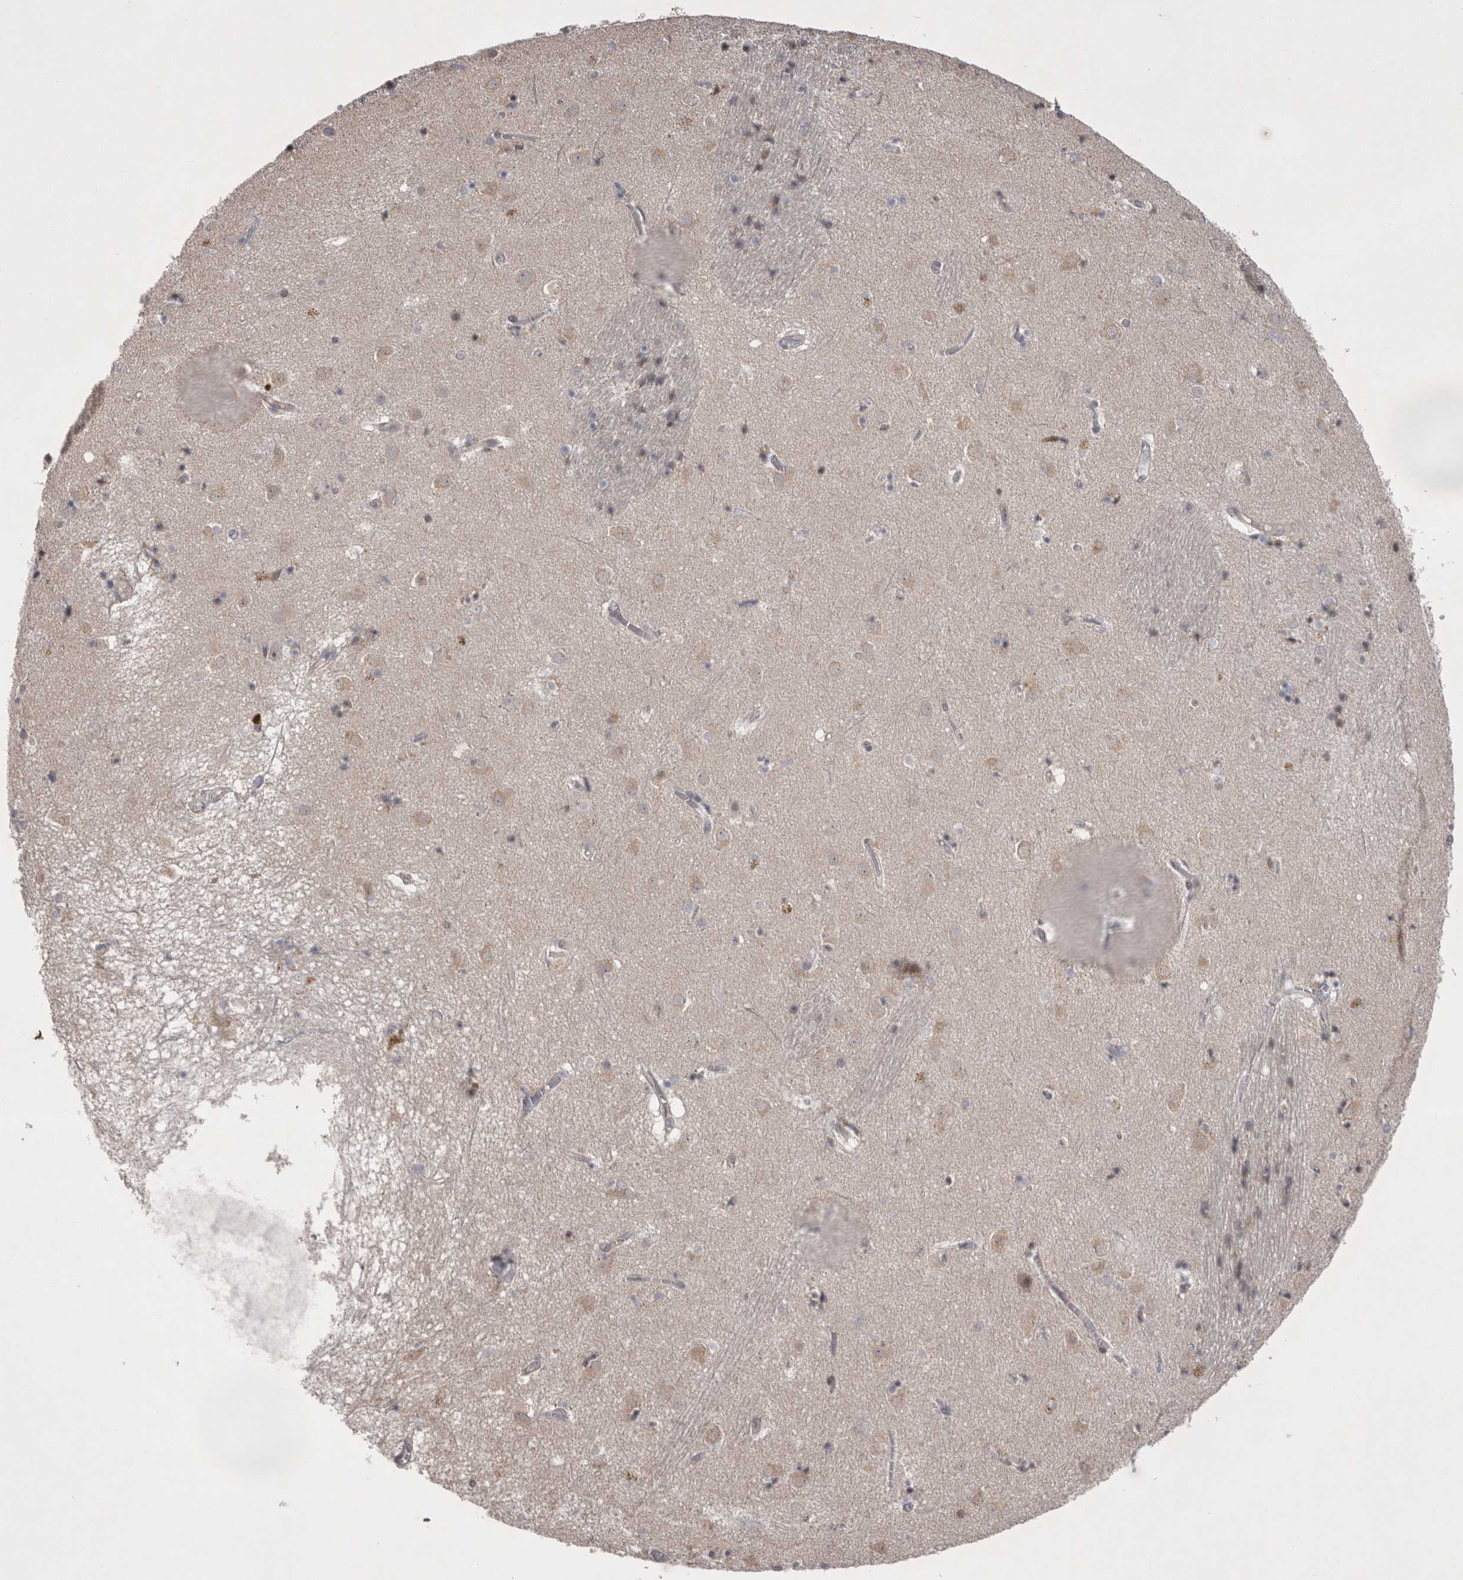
{"staining": {"intensity": "weak", "quantity": "<25%", "location": "cytoplasmic/membranous"}, "tissue": "caudate", "cell_type": "Glial cells", "image_type": "normal", "snomed": [{"axis": "morphology", "description": "Normal tissue, NOS"}, {"axis": "topography", "description": "Lateral ventricle wall"}], "caption": "Human caudate stained for a protein using IHC demonstrates no expression in glial cells.", "gene": "NENF", "patient": {"sex": "male", "age": 70}}